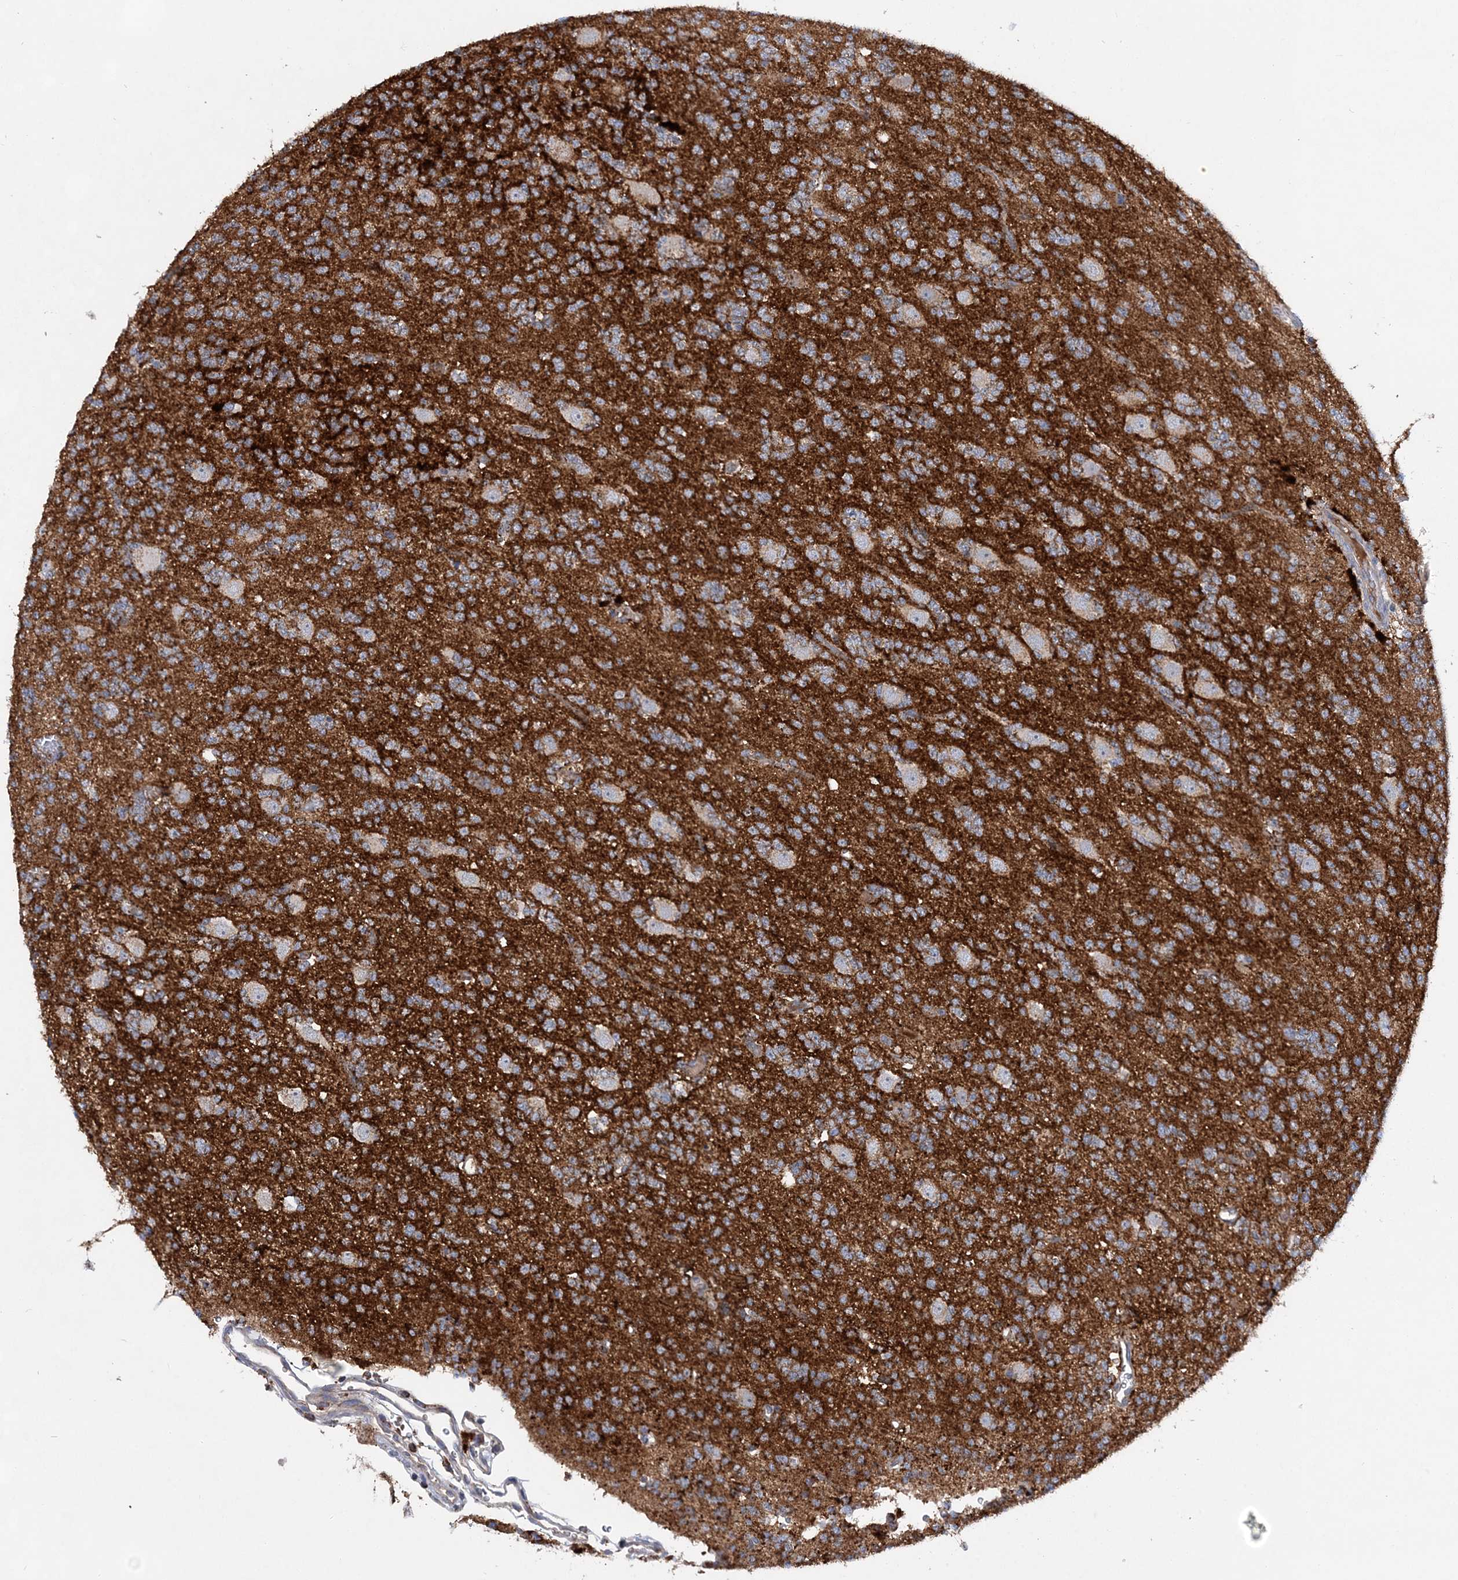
{"staining": {"intensity": "moderate", "quantity": ">75%", "location": "cytoplasmic/membranous"}, "tissue": "glioma", "cell_type": "Tumor cells", "image_type": "cancer", "snomed": [{"axis": "morphology", "description": "Glioma, malignant, High grade"}, {"axis": "topography", "description": "Brain"}], "caption": "High-power microscopy captured an immunohistochemistry (IHC) histopathology image of malignant high-grade glioma, revealing moderate cytoplasmic/membranous staining in about >75% of tumor cells.", "gene": "TRAPPC13", "patient": {"sex": "female", "age": 62}}